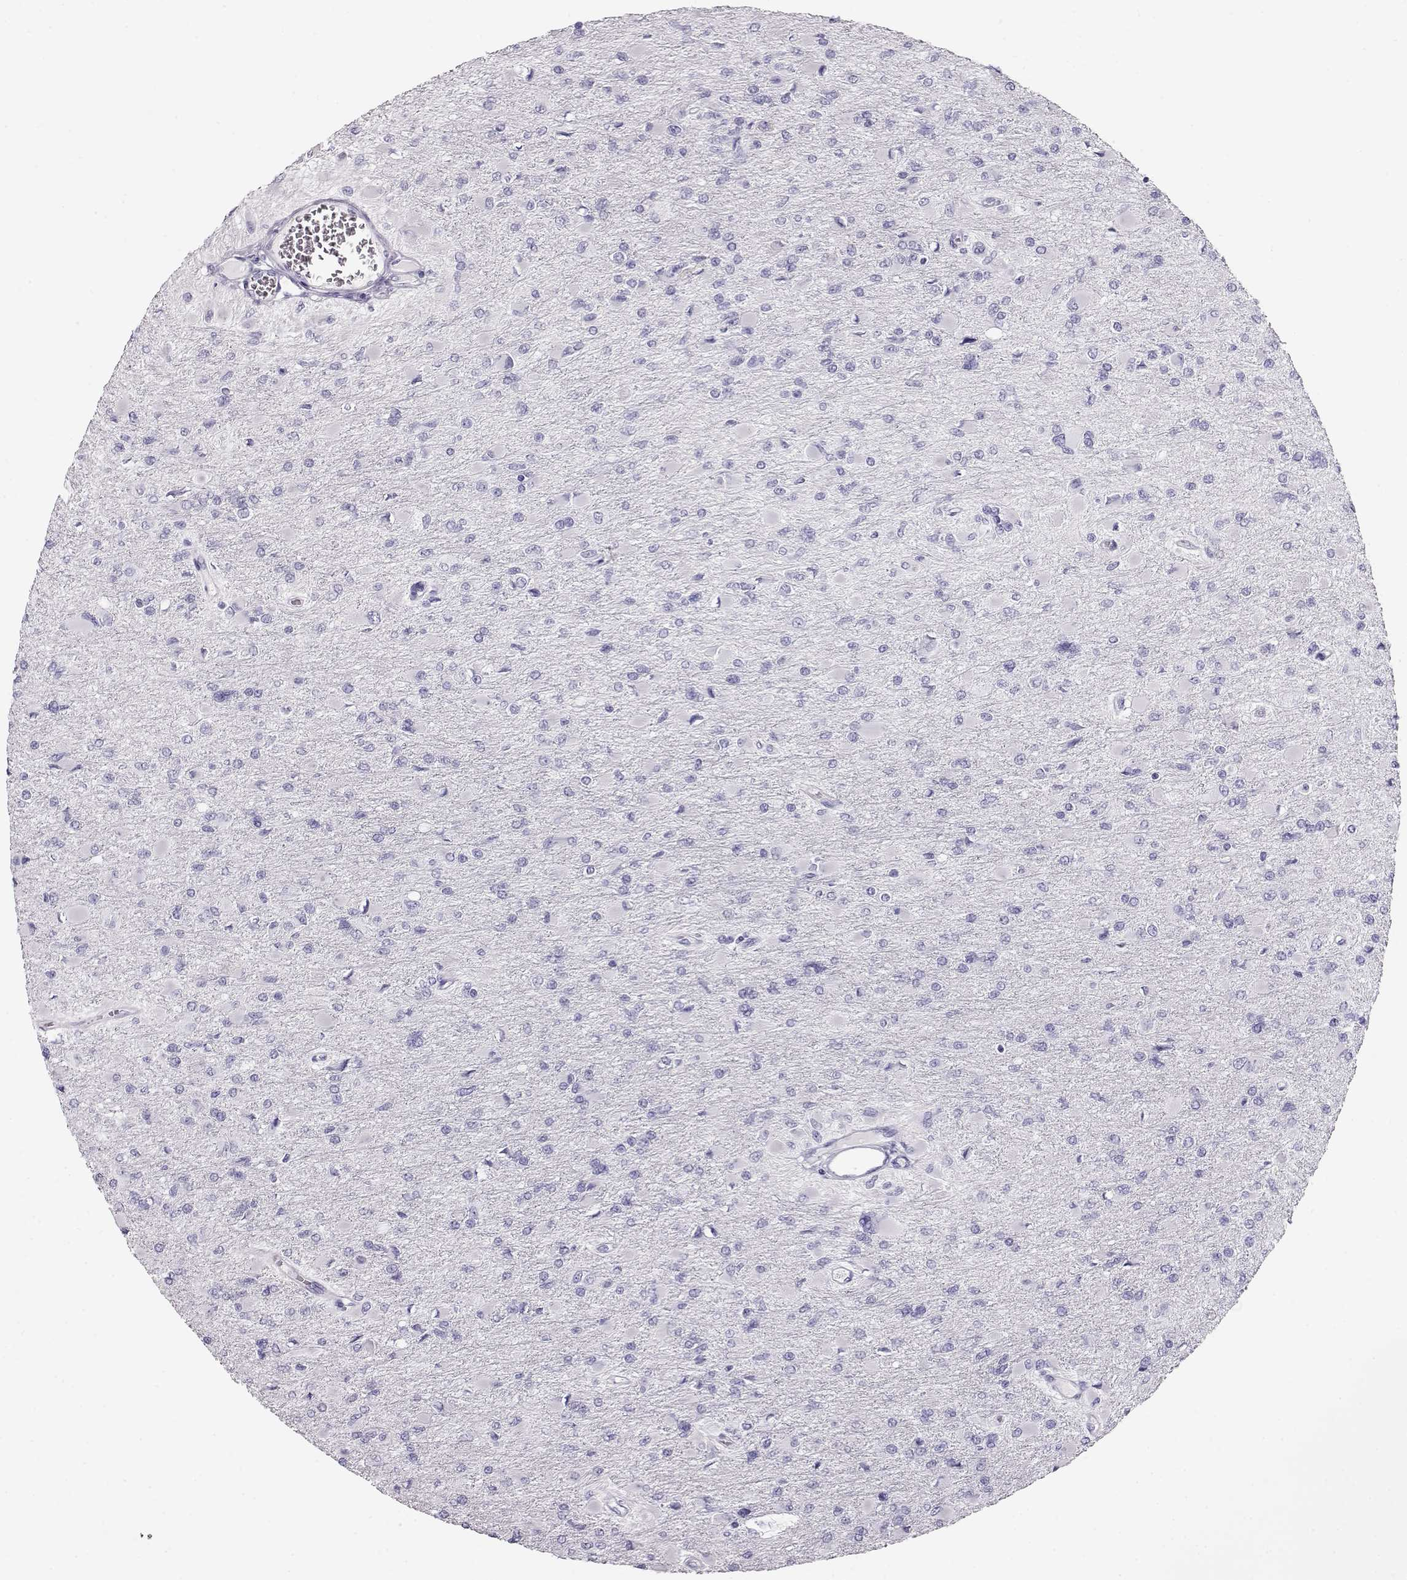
{"staining": {"intensity": "negative", "quantity": "none", "location": "none"}, "tissue": "glioma", "cell_type": "Tumor cells", "image_type": "cancer", "snomed": [{"axis": "morphology", "description": "Glioma, malignant, High grade"}, {"axis": "topography", "description": "Cerebral cortex"}], "caption": "Malignant high-grade glioma stained for a protein using immunohistochemistry reveals no expression tumor cells.", "gene": "ACTN2", "patient": {"sex": "female", "age": 36}}